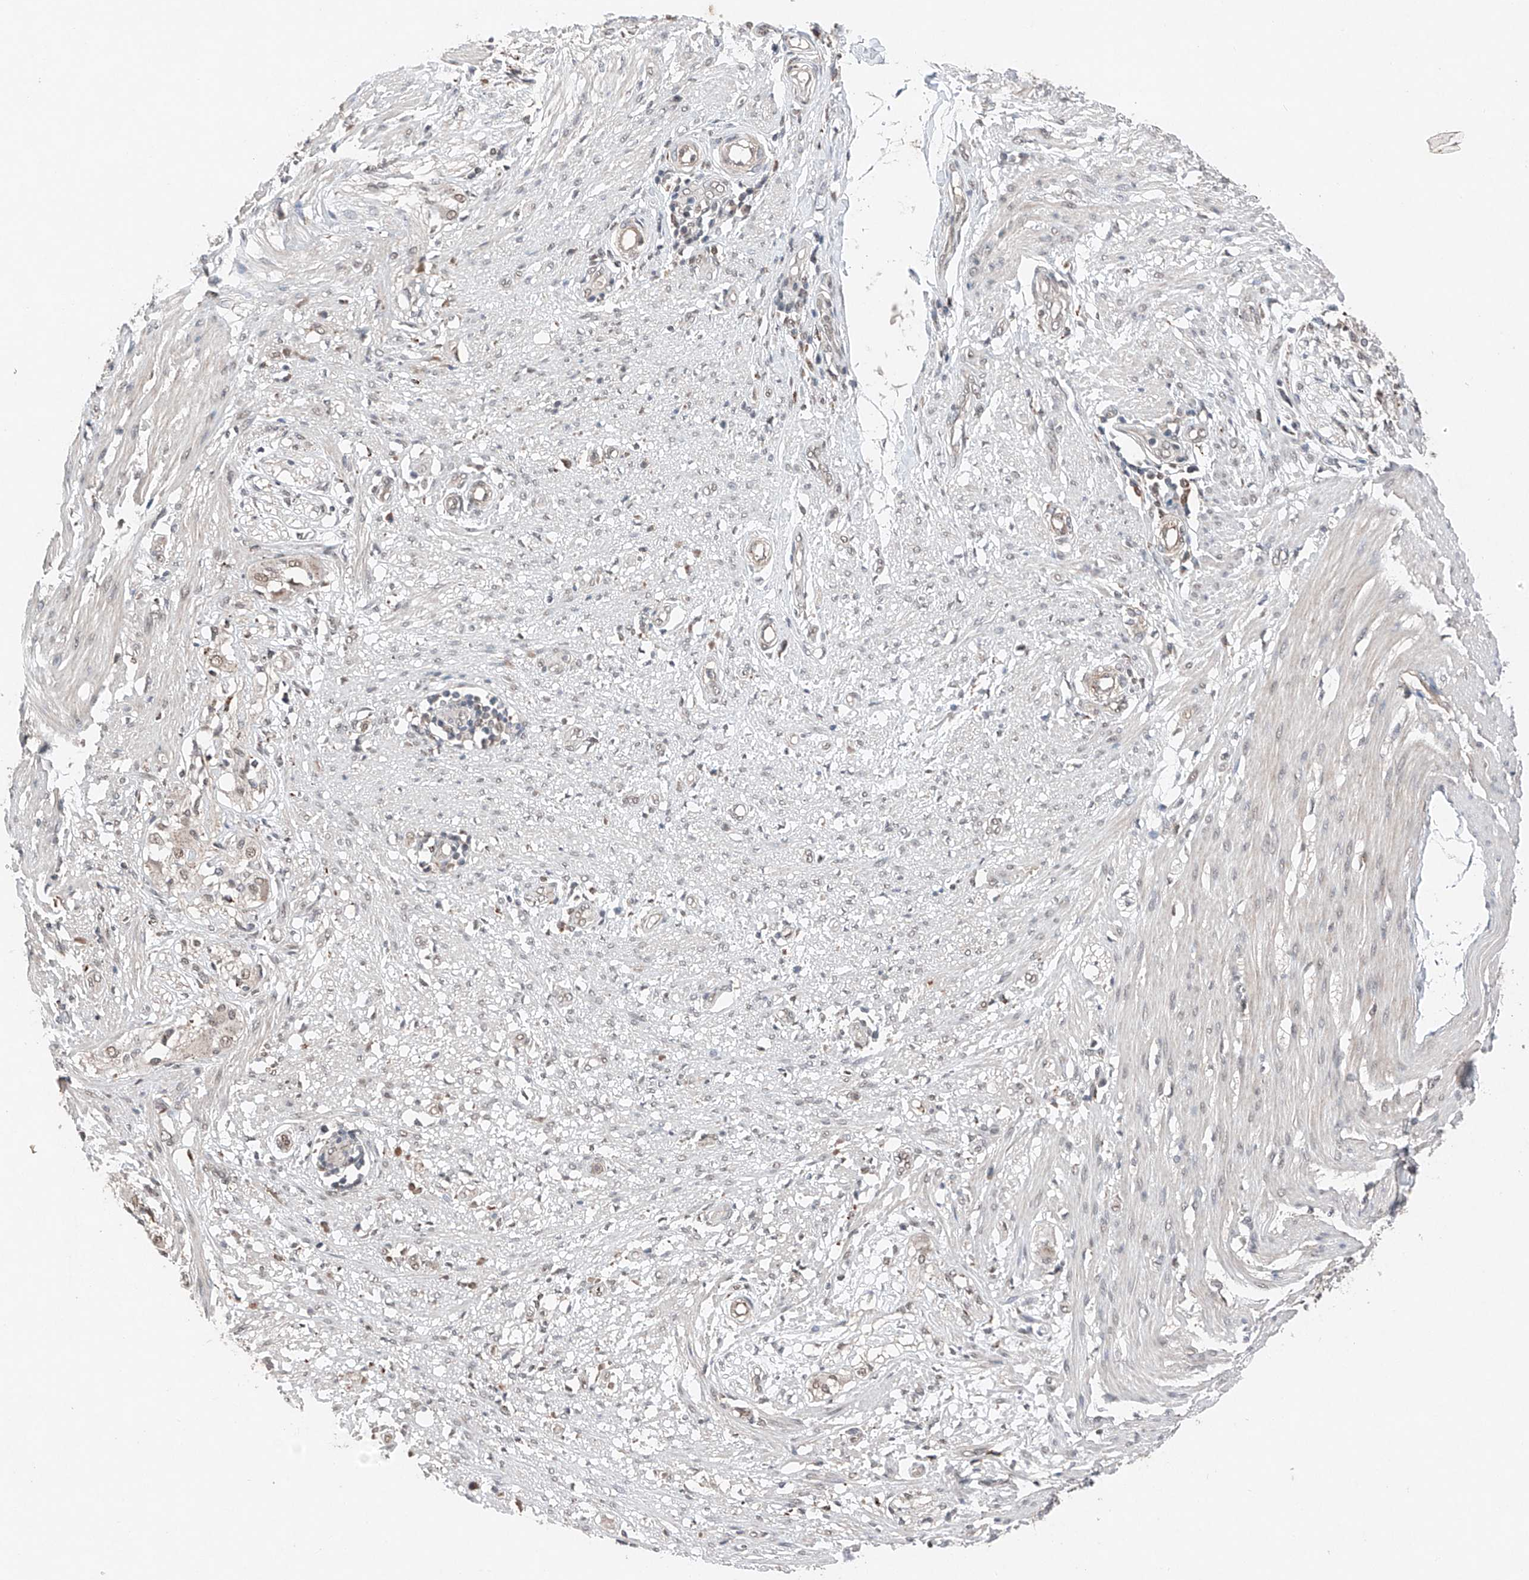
{"staining": {"intensity": "weak", "quantity": "<25%", "location": "cytoplasmic/membranous"}, "tissue": "smooth muscle", "cell_type": "Smooth muscle cells", "image_type": "normal", "snomed": [{"axis": "morphology", "description": "Normal tissue, NOS"}, {"axis": "morphology", "description": "Adenocarcinoma, NOS"}, {"axis": "topography", "description": "Colon"}, {"axis": "topography", "description": "Peripheral nerve tissue"}], "caption": "IHC micrograph of unremarkable smooth muscle: smooth muscle stained with DAB (3,3'-diaminobenzidine) demonstrates no significant protein staining in smooth muscle cells.", "gene": "TBX4", "patient": {"sex": "male", "age": 14}}